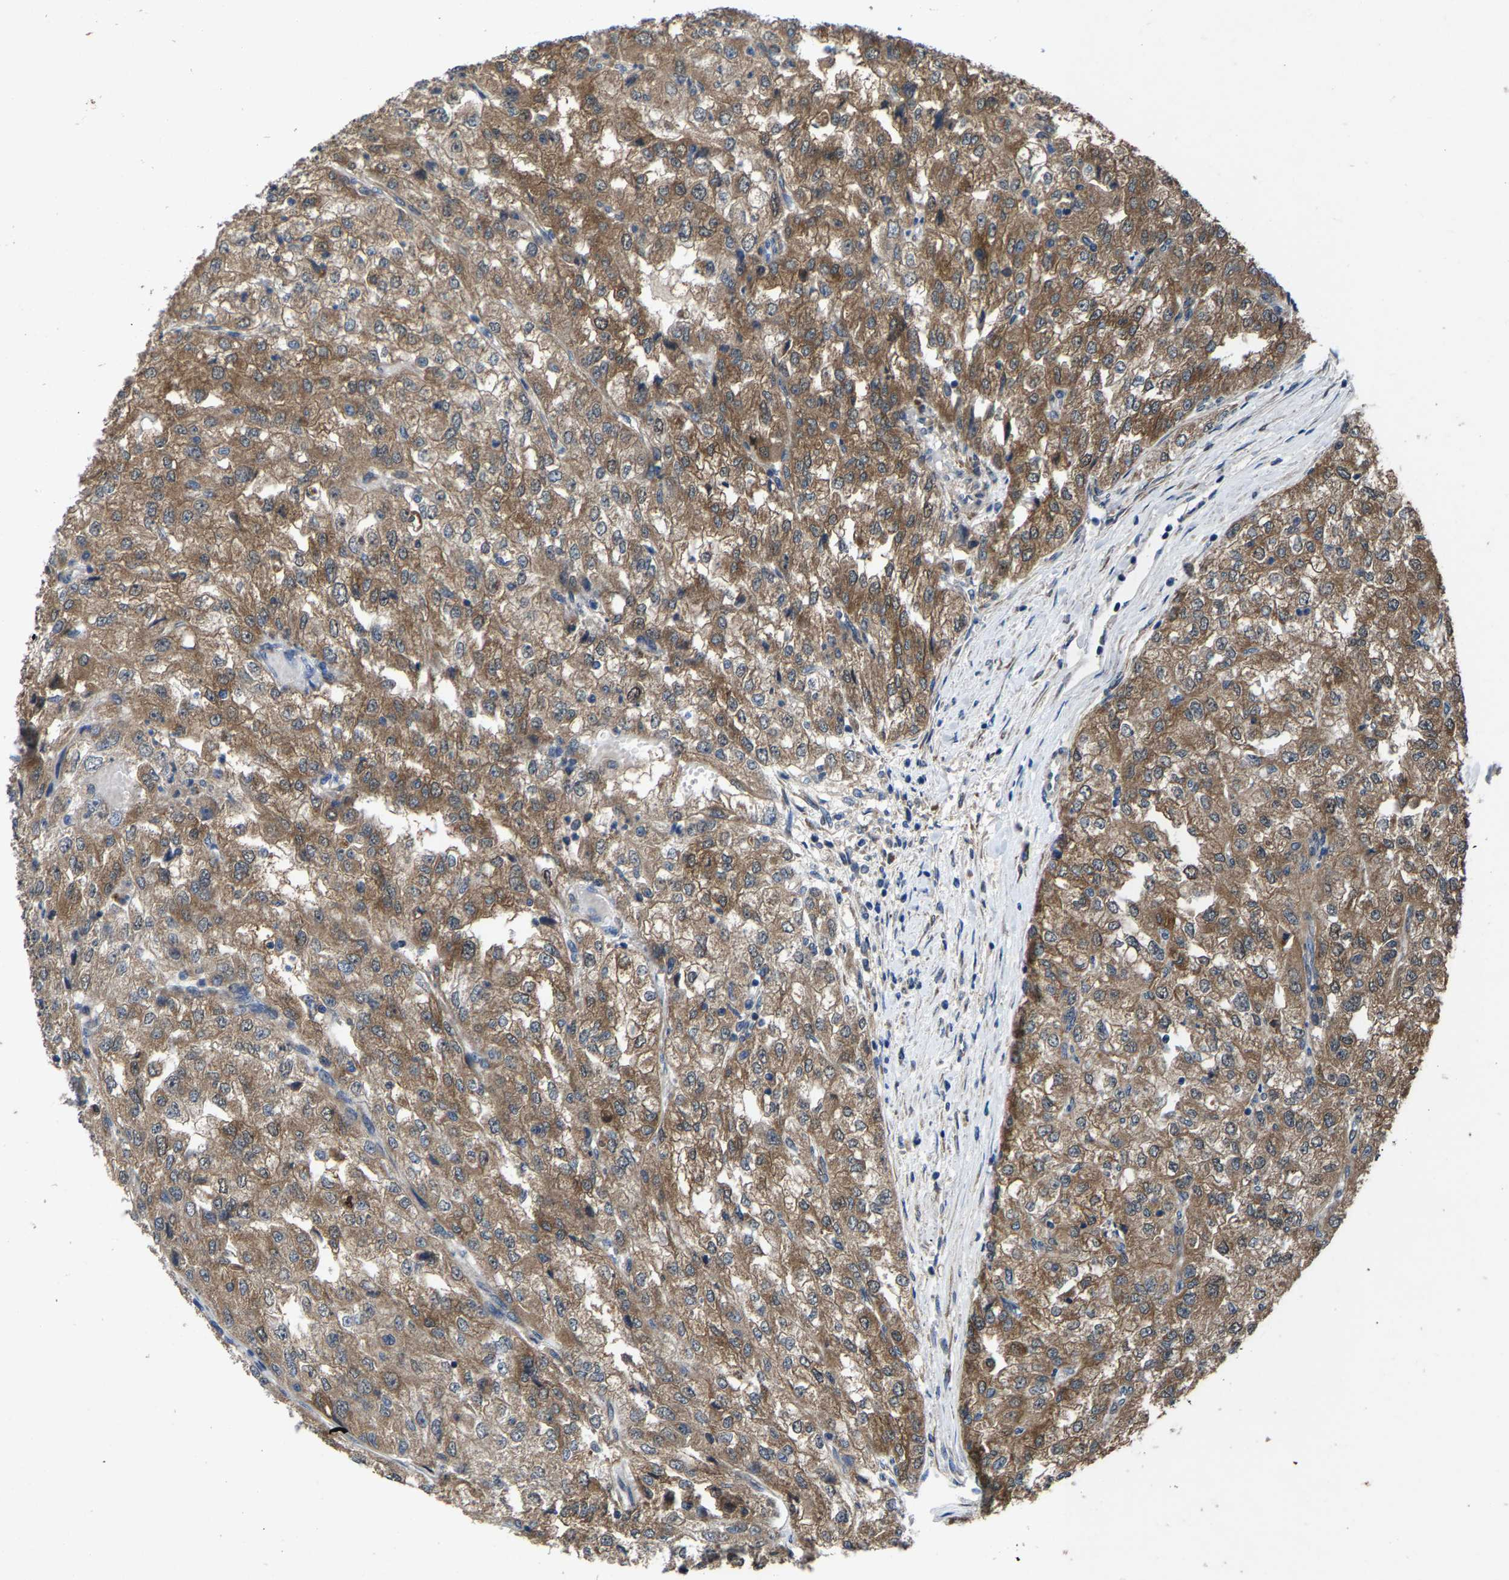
{"staining": {"intensity": "moderate", "quantity": ">75%", "location": "cytoplasmic/membranous"}, "tissue": "renal cancer", "cell_type": "Tumor cells", "image_type": "cancer", "snomed": [{"axis": "morphology", "description": "Adenocarcinoma, NOS"}, {"axis": "topography", "description": "Kidney"}], "caption": "Tumor cells show medium levels of moderate cytoplasmic/membranous staining in about >75% of cells in adenocarcinoma (renal).", "gene": "PDP1", "patient": {"sex": "female", "age": 54}}